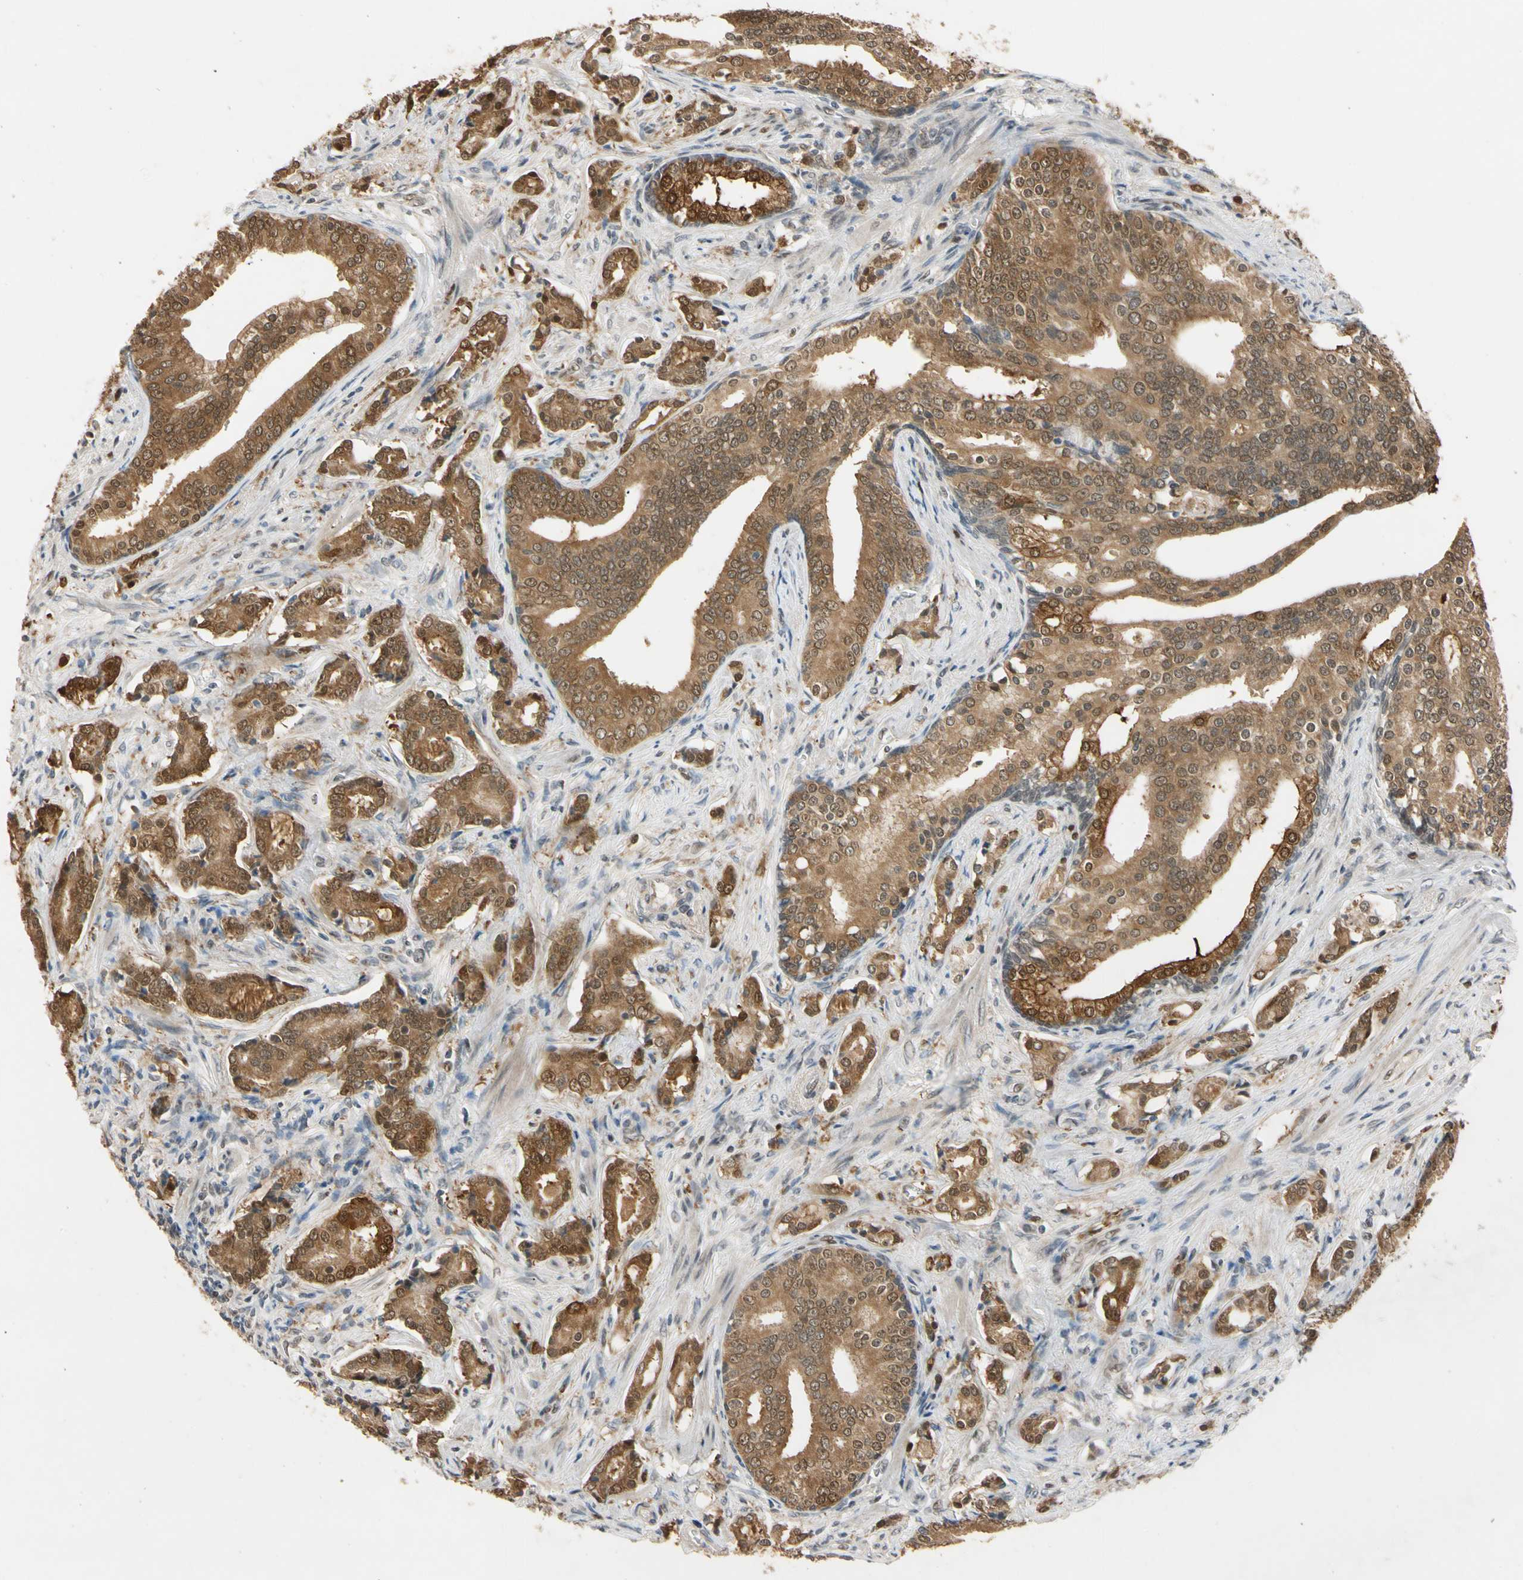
{"staining": {"intensity": "strong", "quantity": ">75%", "location": "cytoplasmic/membranous,nuclear"}, "tissue": "prostate cancer", "cell_type": "Tumor cells", "image_type": "cancer", "snomed": [{"axis": "morphology", "description": "Adenocarcinoma, Low grade"}, {"axis": "topography", "description": "Prostate"}], "caption": "Human adenocarcinoma (low-grade) (prostate) stained with a protein marker exhibits strong staining in tumor cells.", "gene": "RIOX2", "patient": {"sex": "male", "age": 58}}